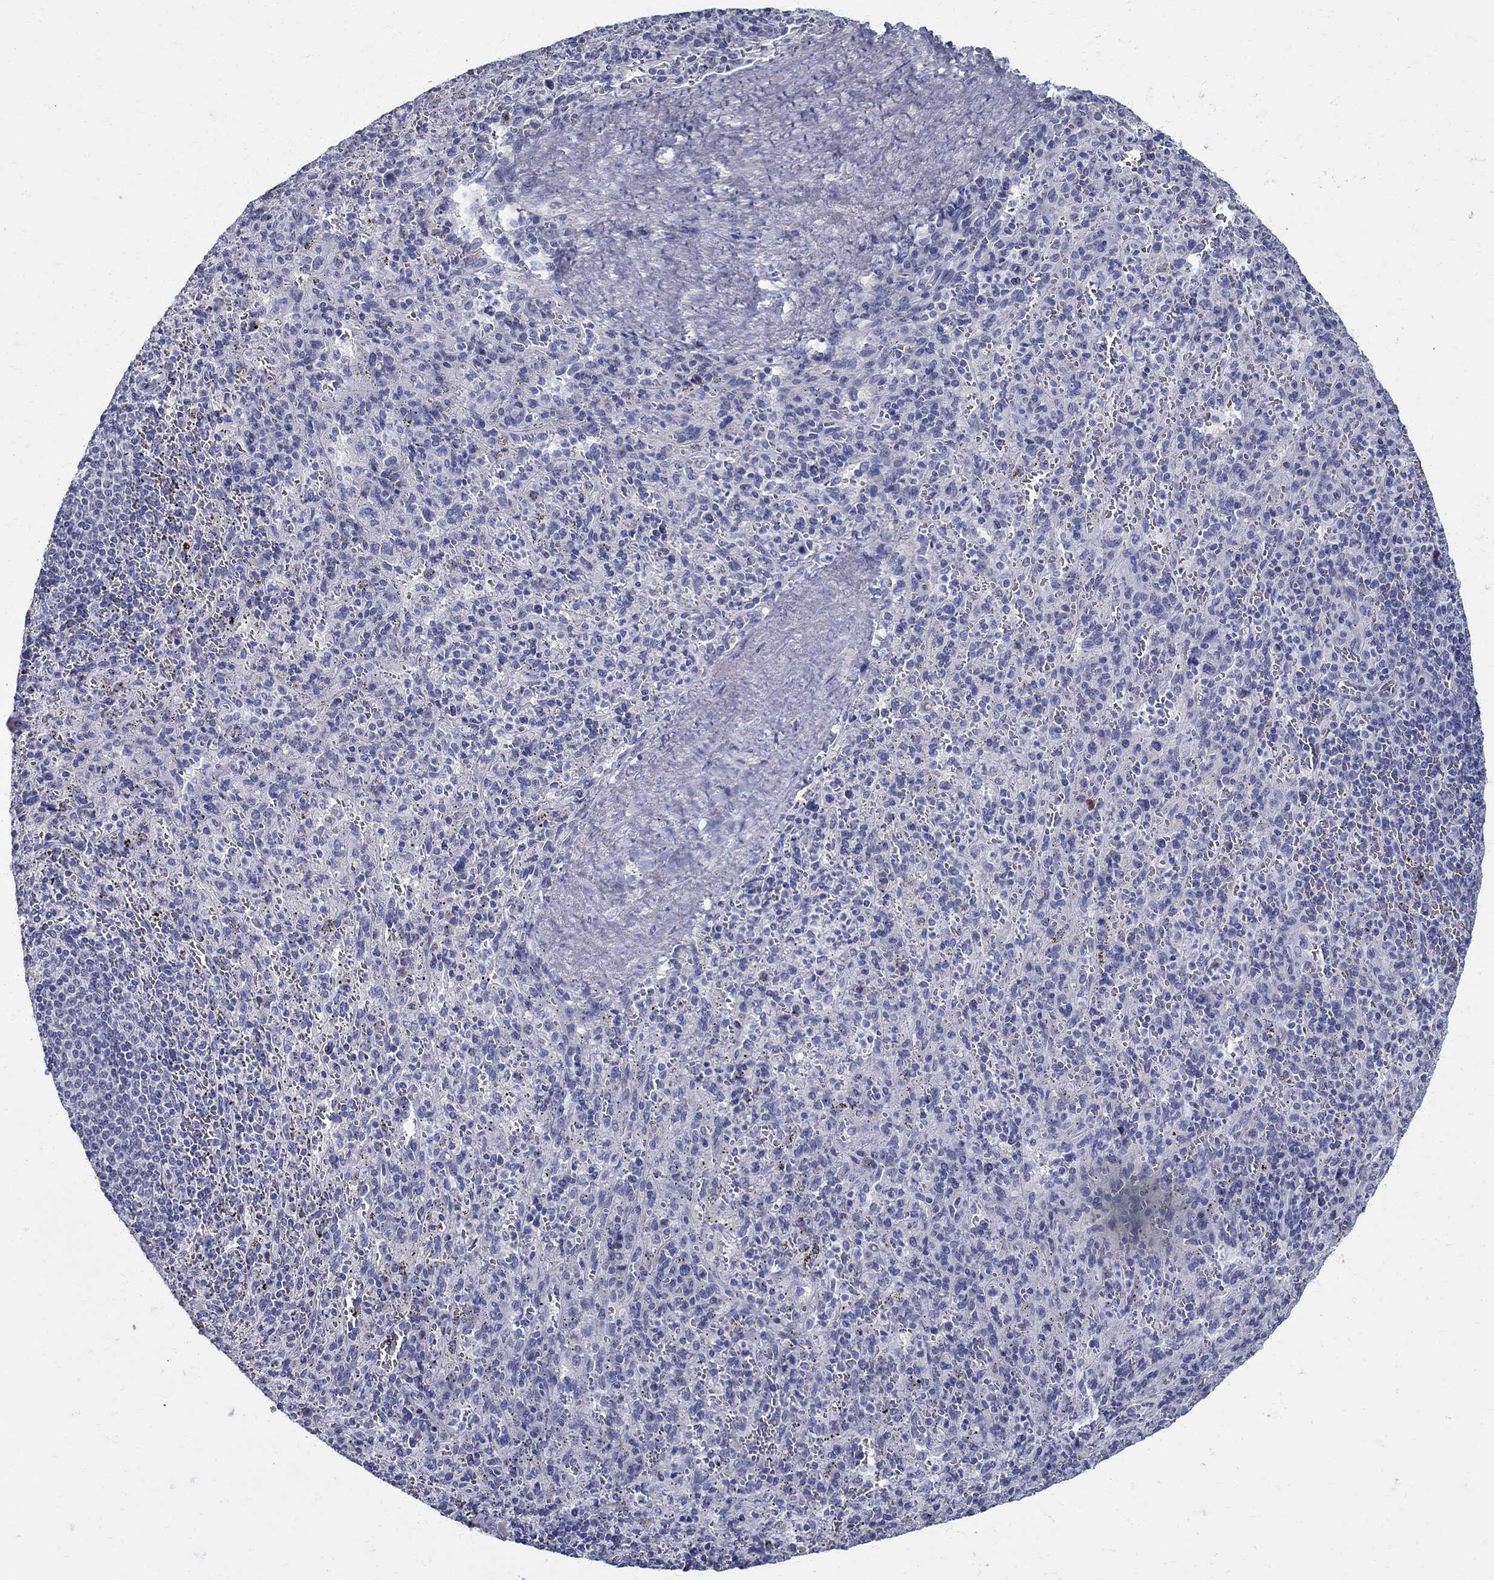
{"staining": {"intensity": "negative", "quantity": "none", "location": "none"}, "tissue": "spleen", "cell_type": "Cells in red pulp", "image_type": "normal", "snomed": [{"axis": "morphology", "description": "Normal tissue, NOS"}, {"axis": "topography", "description": "Spleen"}], "caption": "Immunohistochemical staining of benign spleen shows no significant positivity in cells in red pulp. The staining was performed using DAB (3,3'-diaminobenzidine) to visualize the protein expression in brown, while the nuclei were stained in blue with hematoxylin (Magnification: 20x).", "gene": "TGM4", "patient": {"sex": "male", "age": 57}}